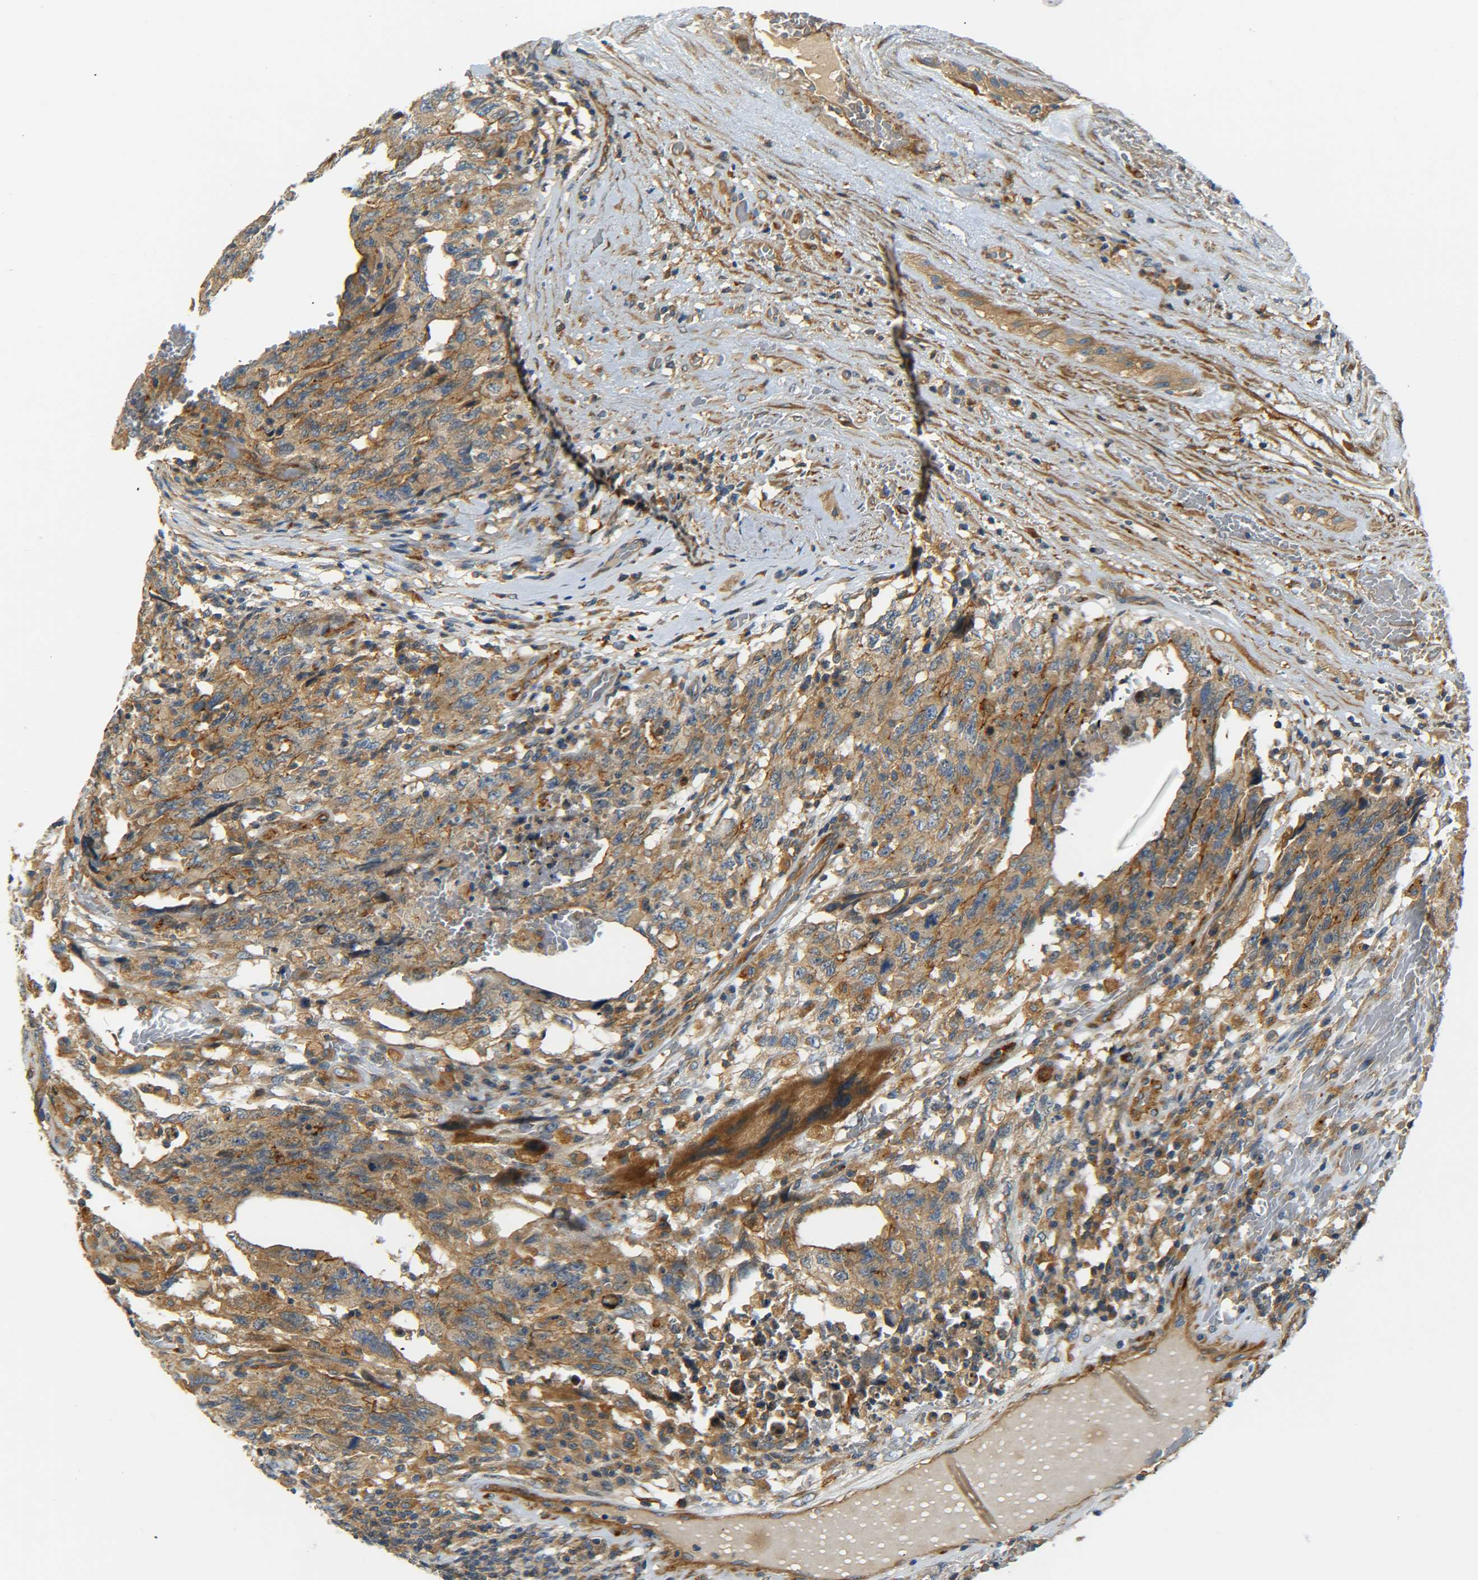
{"staining": {"intensity": "weak", "quantity": ">75%", "location": "cytoplasmic/membranous"}, "tissue": "testis cancer", "cell_type": "Tumor cells", "image_type": "cancer", "snomed": [{"axis": "morphology", "description": "Carcinoma, Embryonal, NOS"}, {"axis": "topography", "description": "Testis"}], "caption": "A histopathology image of human embryonal carcinoma (testis) stained for a protein exhibits weak cytoplasmic/membranous brown staining in tumor cells. (DAB (3,3'-diaminobenzidine) = brown stain, brightfield microscopy at high magnification).", "gene": "LRCH3", "patient": {"sex": "male", "age": 26}}